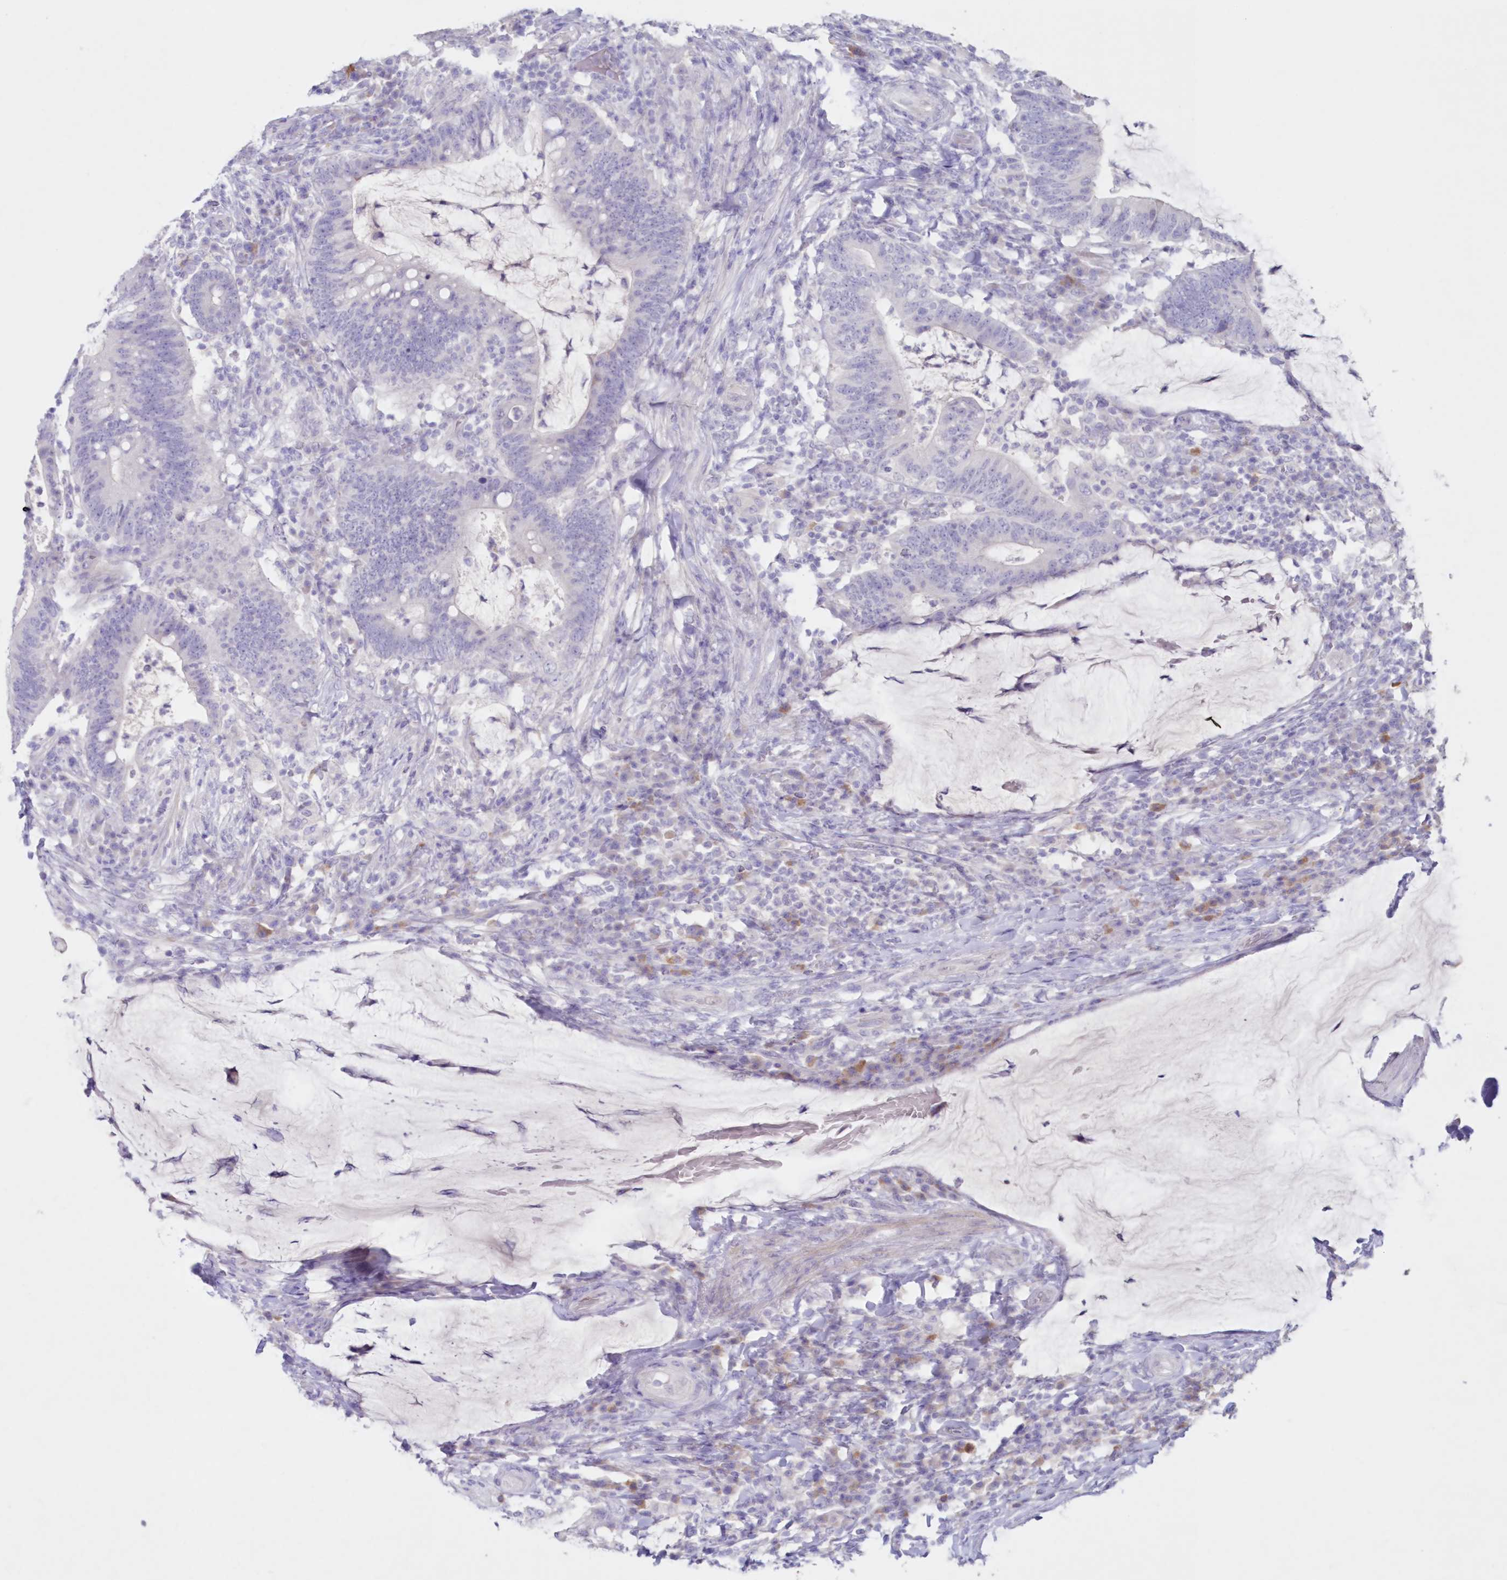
{"staining": {"intensity": "negative", "quantity": "none", "location": "none"}, "tissue": "colorectal cancer", "cell_type": "Tumor cells", "image_type": "cancer", "snomed": [{"axis": "morphology", "description": "Normal tissue, NOS"}, {"axis": "morphology", "description": "Adenocarcinoma, NOS"}, {"axis": "topography", "description": "Colon"}], "caption": "This is an immunohistochemistry image of colorectal cancer. There is no positivity in tumor cells.", "gene": "GCKR", "patient": {"sex": "female", "age": 66}}